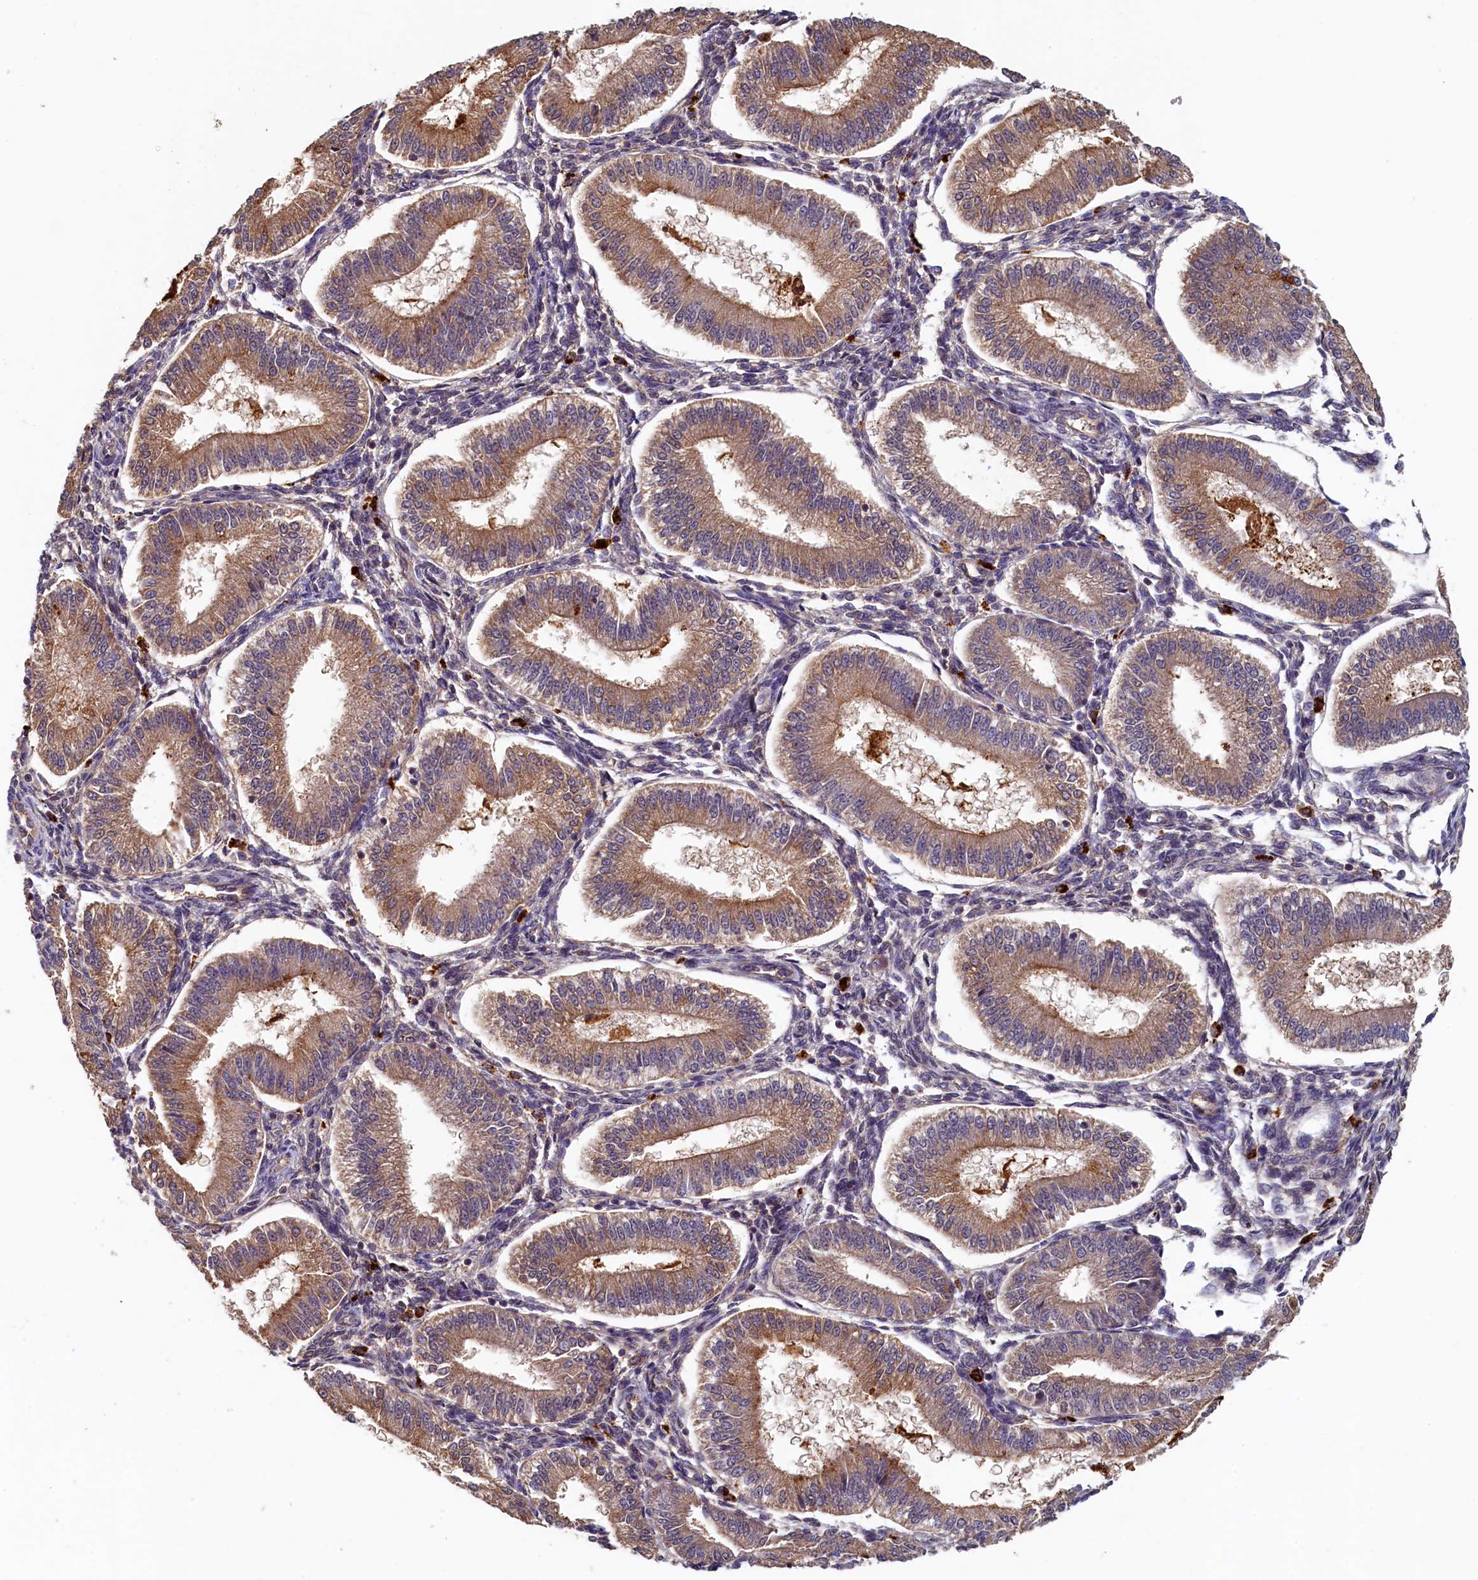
{"staining": {"intensity": "weak", "quantity": "<25%", "location": "cytoplasmic/membranous"}, "tissue": "endometrium", "cell_type": "Cells in endometrial stroma", "image_type": "normal", "snomed": [{"axis": "morphology", "description": "Normal tissue, NOS"}, {"axis": "topography", "description": "Endometrium"}], "caption": "This is an IHC photomicrograph of unremarkable endometrium. There is no positivity in cells in endometrial stroma.", "gene": "NUBP2", "patient": {"sex": "female", "age": 39}}